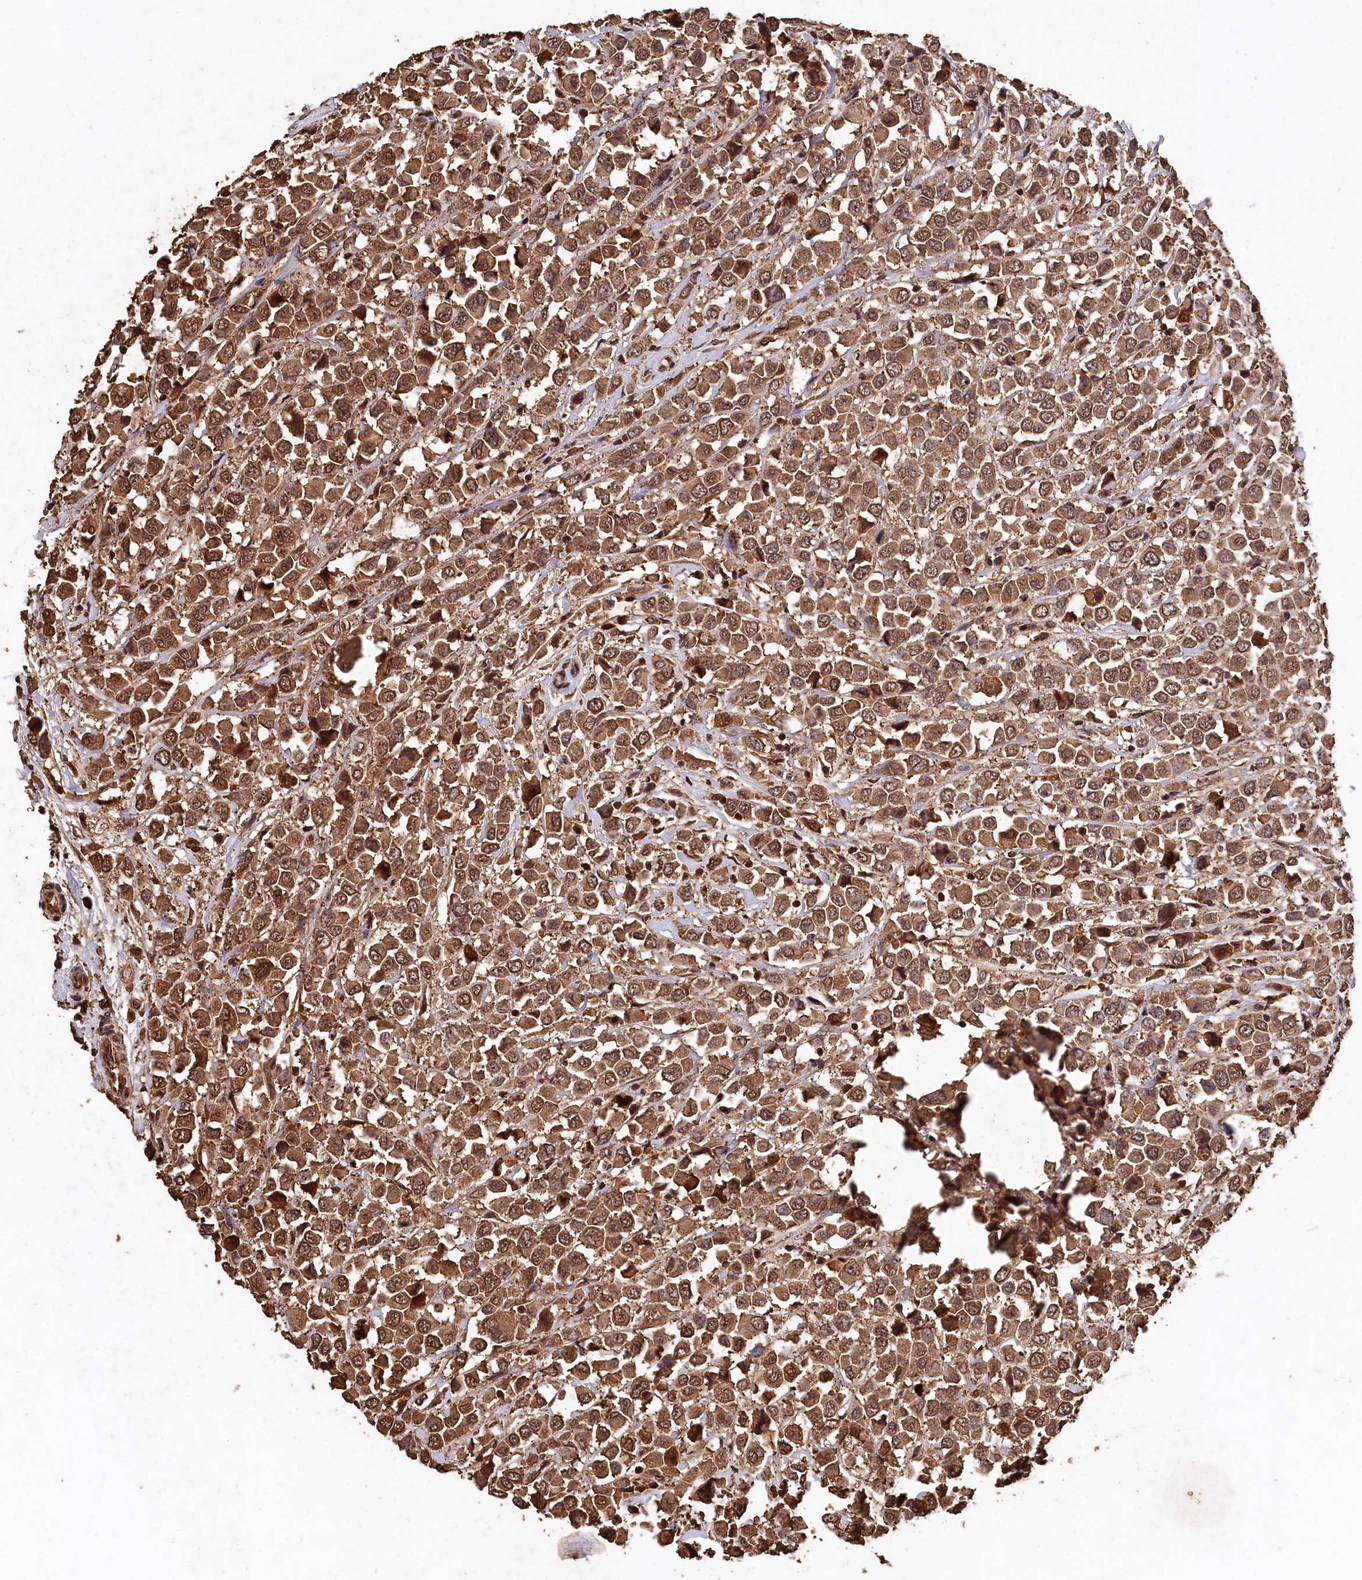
{"staining": {"intensity": "moderate", "quantity": ">75%", "location": "cytoplasmic/membranous,nuclear"}, "tissue": "breast cancer", "cell_type": "Tumor cells", "image_type": "cancer", "snomed": [{"axis": "morphology", "description": "Duct carcinoma"}, {"axis": "topography", "description": "Breast"}], "caption": "Breast cancer stained with a protein marker shows moderate staining in tumor cells.", "gene": "CEP57L1", "patient": {"sex": "female", "age": 61}}